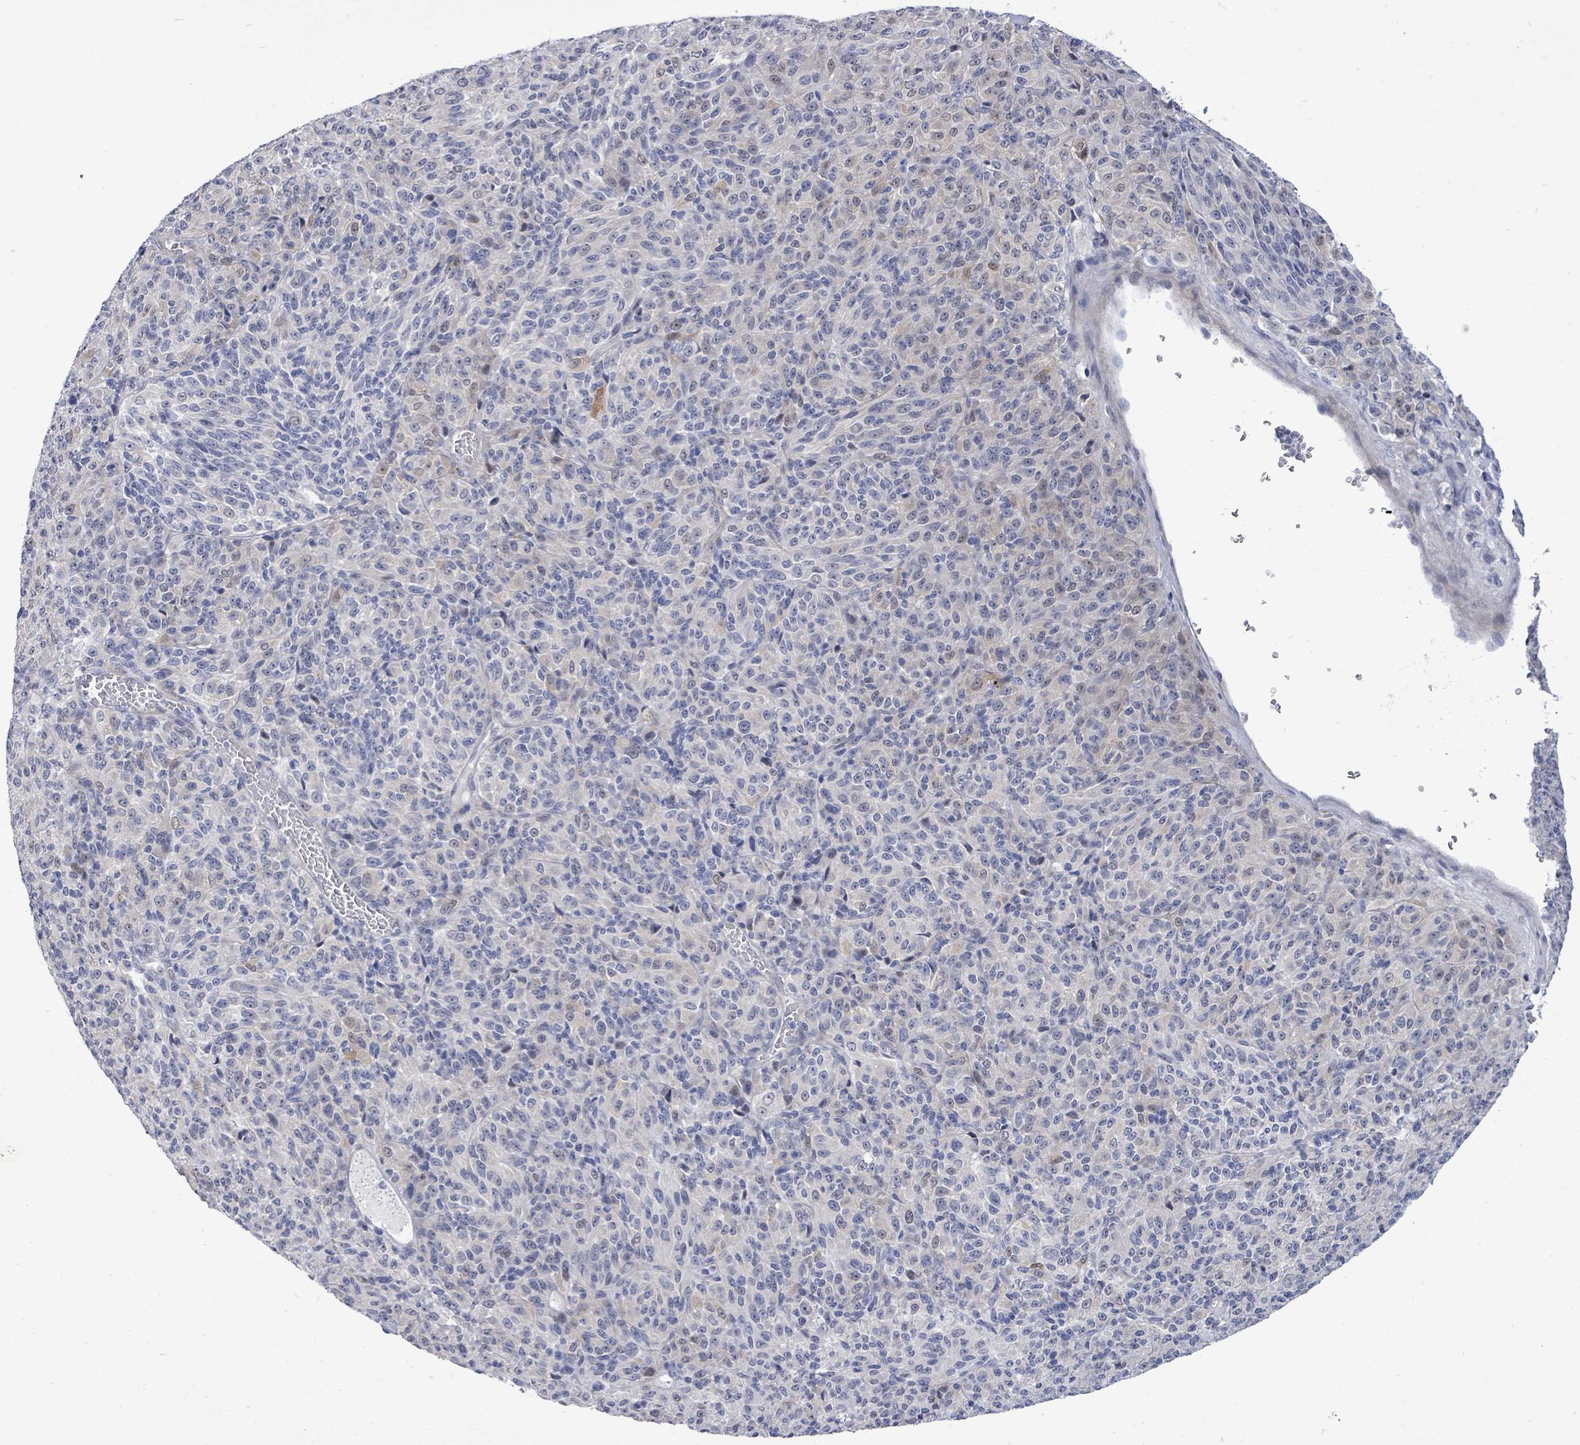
{"staining": {"intensity": "weak", "quantity": "<25%", "location": "cytoplasmic/membranous"}, "tissue": "melanoma", "cell_type": "Tumor cells", "image_type": "cancer", "snomed": [{"axis": "morphology", "description": "Malignant melanoma, Metastatic site"}, {"axis": "topography", "description": "Brain"}], "caption": "The image exhibits no staining of tumor cells in melanoma. The staining is performed using DAB brown chromogen with nuclei counter-stained in using hematoxylin.", "gene": "CT45A5", "patient": {"sex": "female", "age": 56}}